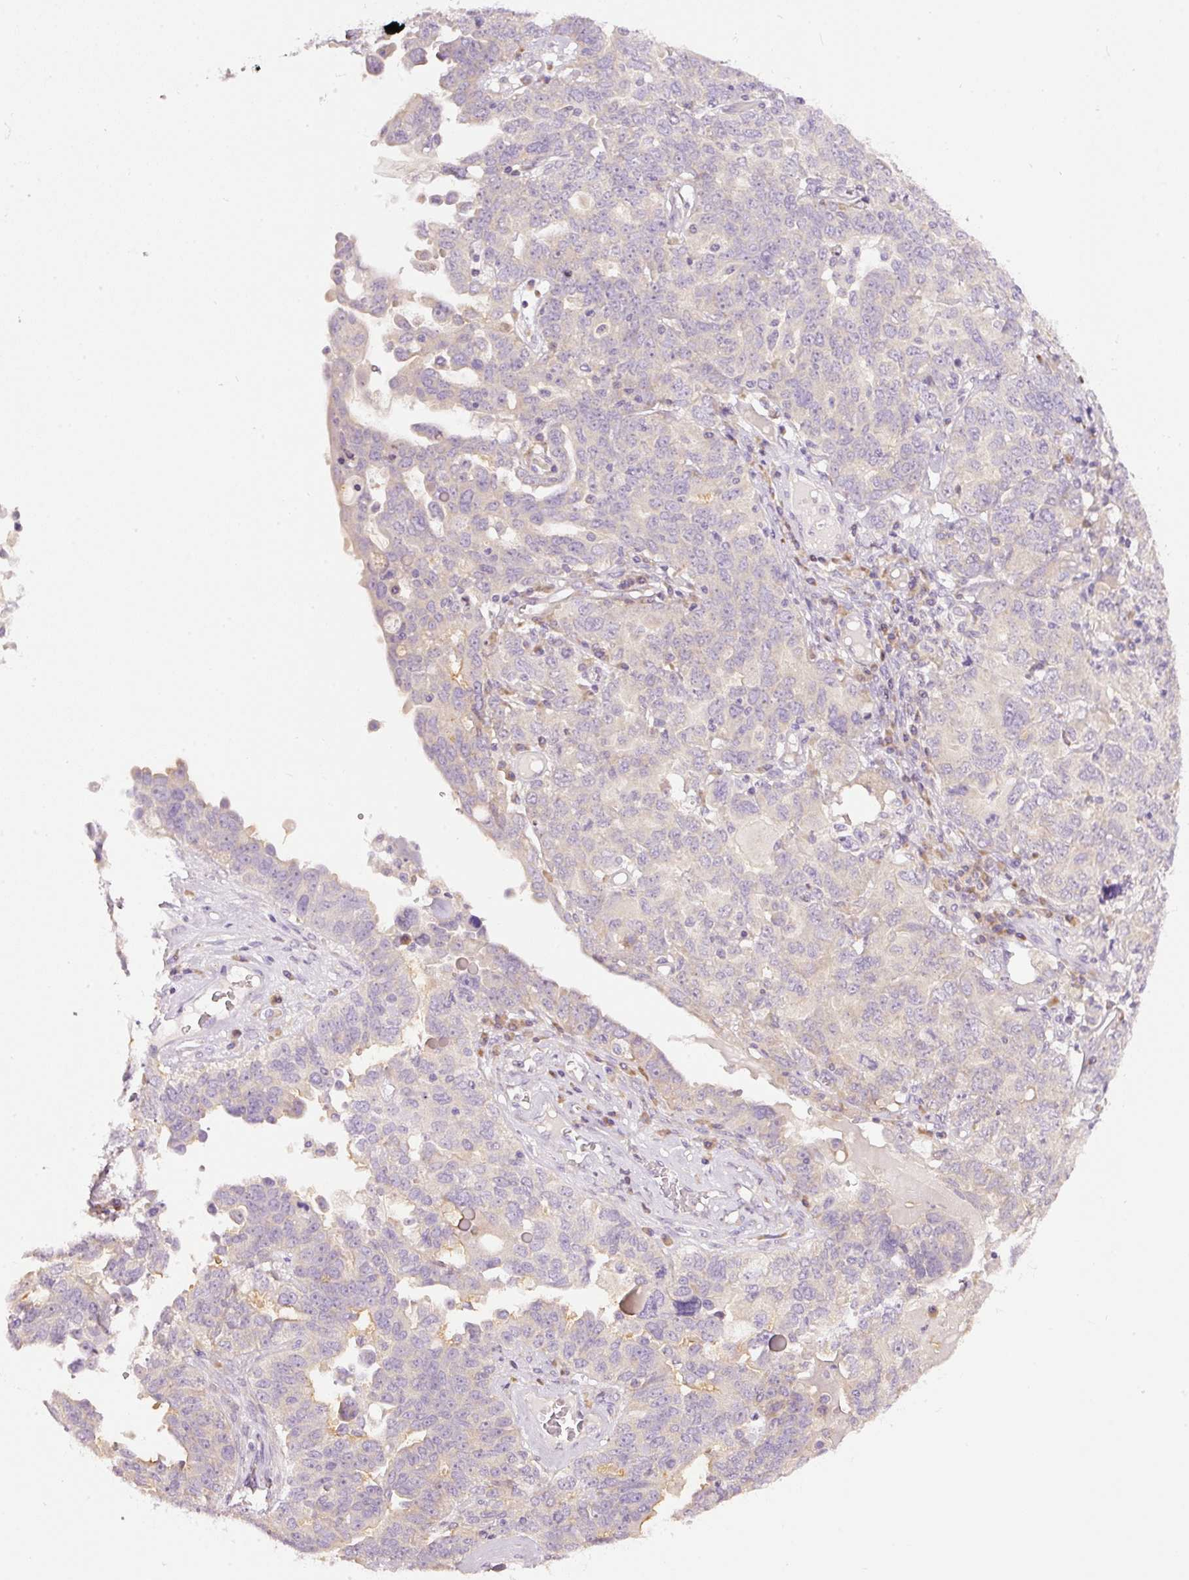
{"staining": {"intensity": "negative", "quantity": "none", "location": "none"}, "tissue": "ovarian cancer", "cell_type": "Tumor cells", "image_type": "cancer", "snomed": [{"axis": "morphology", "description": "Carcinoma, endometroid"}, {"axis": "topography", "description": "Ovary"}], "caption": "Human endometroid carcinoma (ovarian) stained for a protein using IHC shows no positivity in tumor cells.", "gene": "RSPO2", "patient": {"sex": "female", "age": 62}}